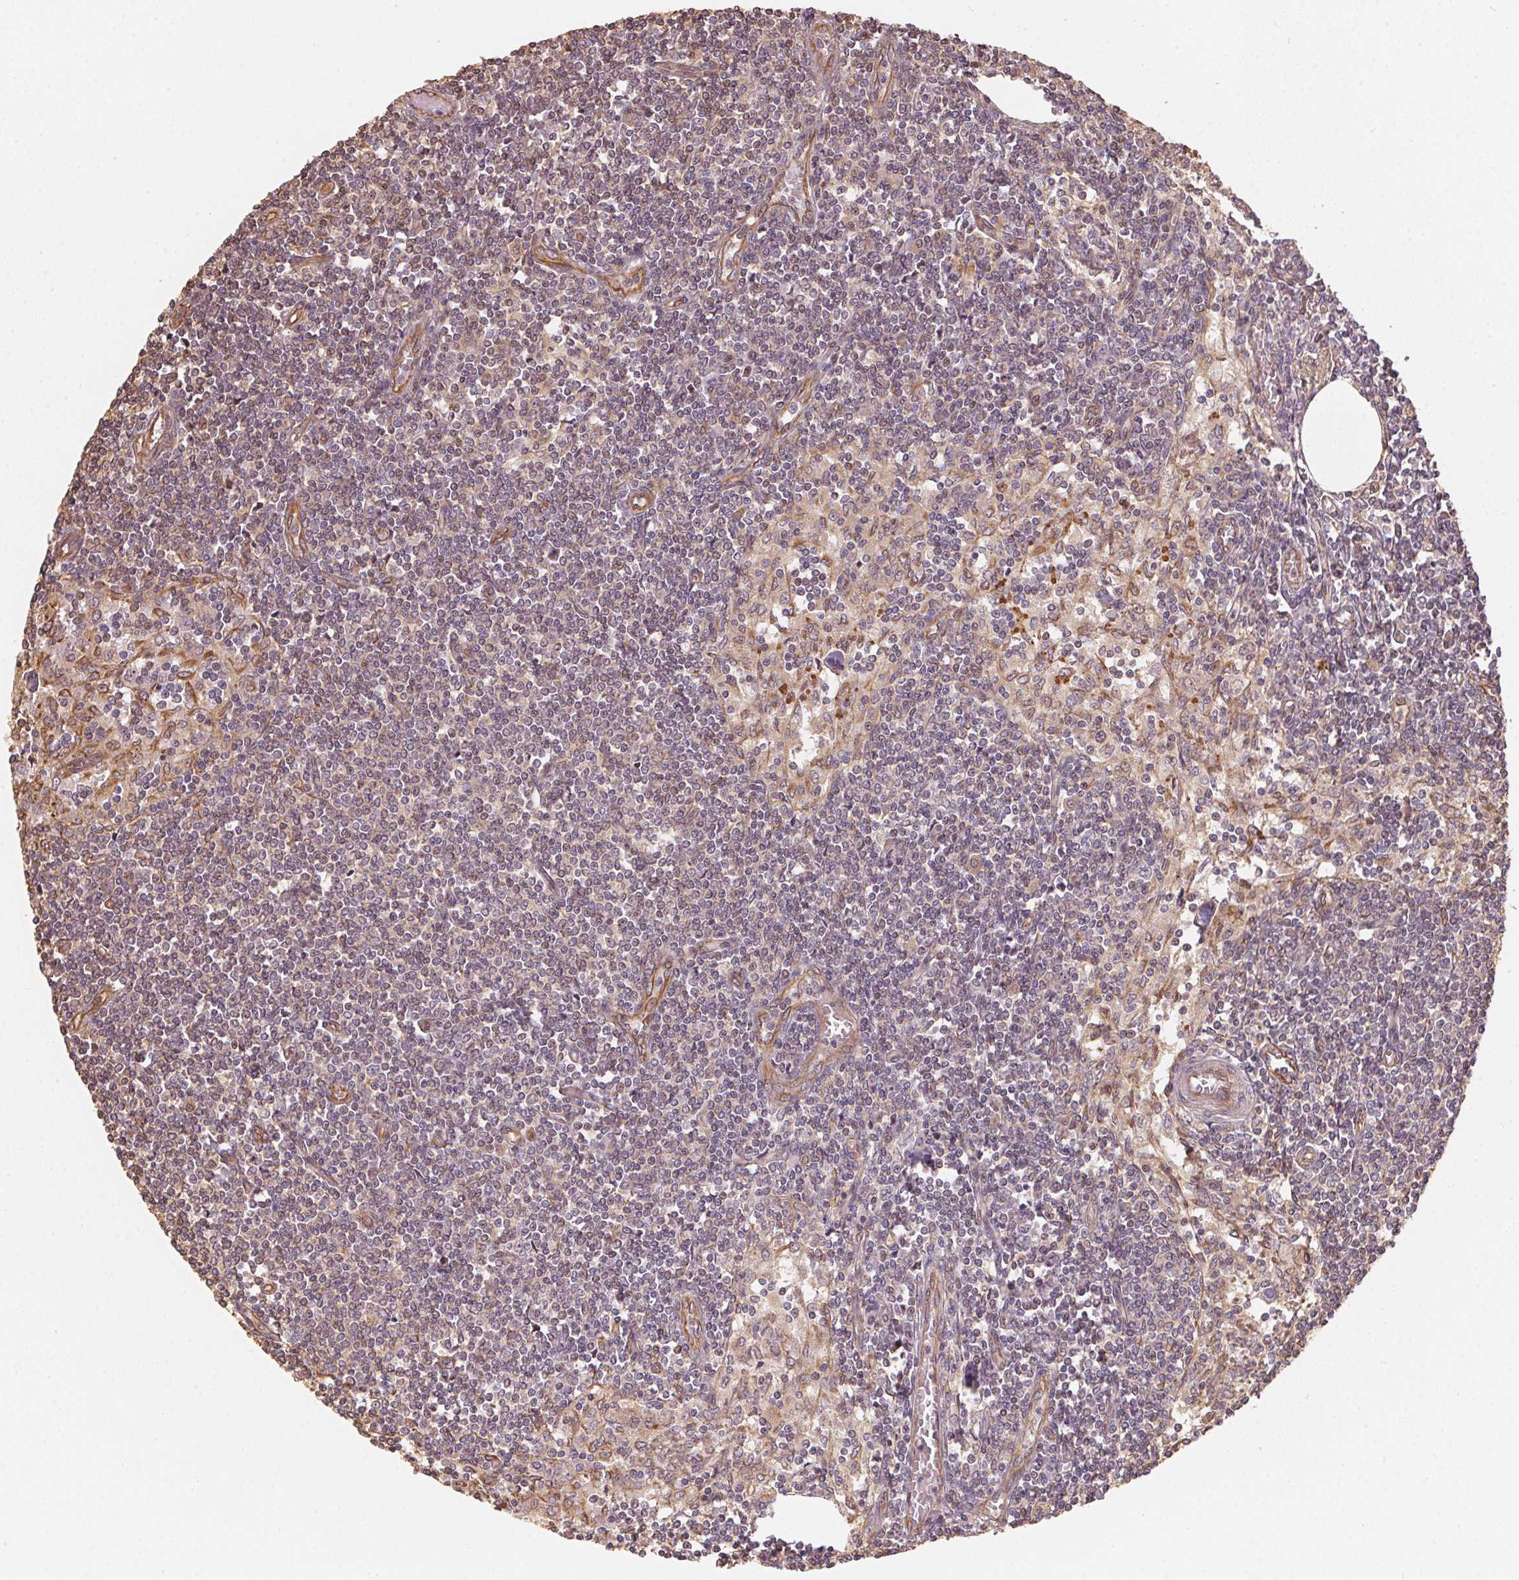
{"staining": {"intensity": "negative", "quantity": "none", "location": "none"}, "tissue": "lymph node", "cell_type": "Germinal center cells", "image_type": "normal", "snomed": [{"axis": "morphology", "description": "Normal tissue, NOS"}, {"axis": "topography", "description": "Lymph node"}], "caption": "Photomicrograph shows no protein expression in germinal center cells of benign lymph node.", "gene": "FOXR2", "patient": {"sex": "female", "age": 69}}